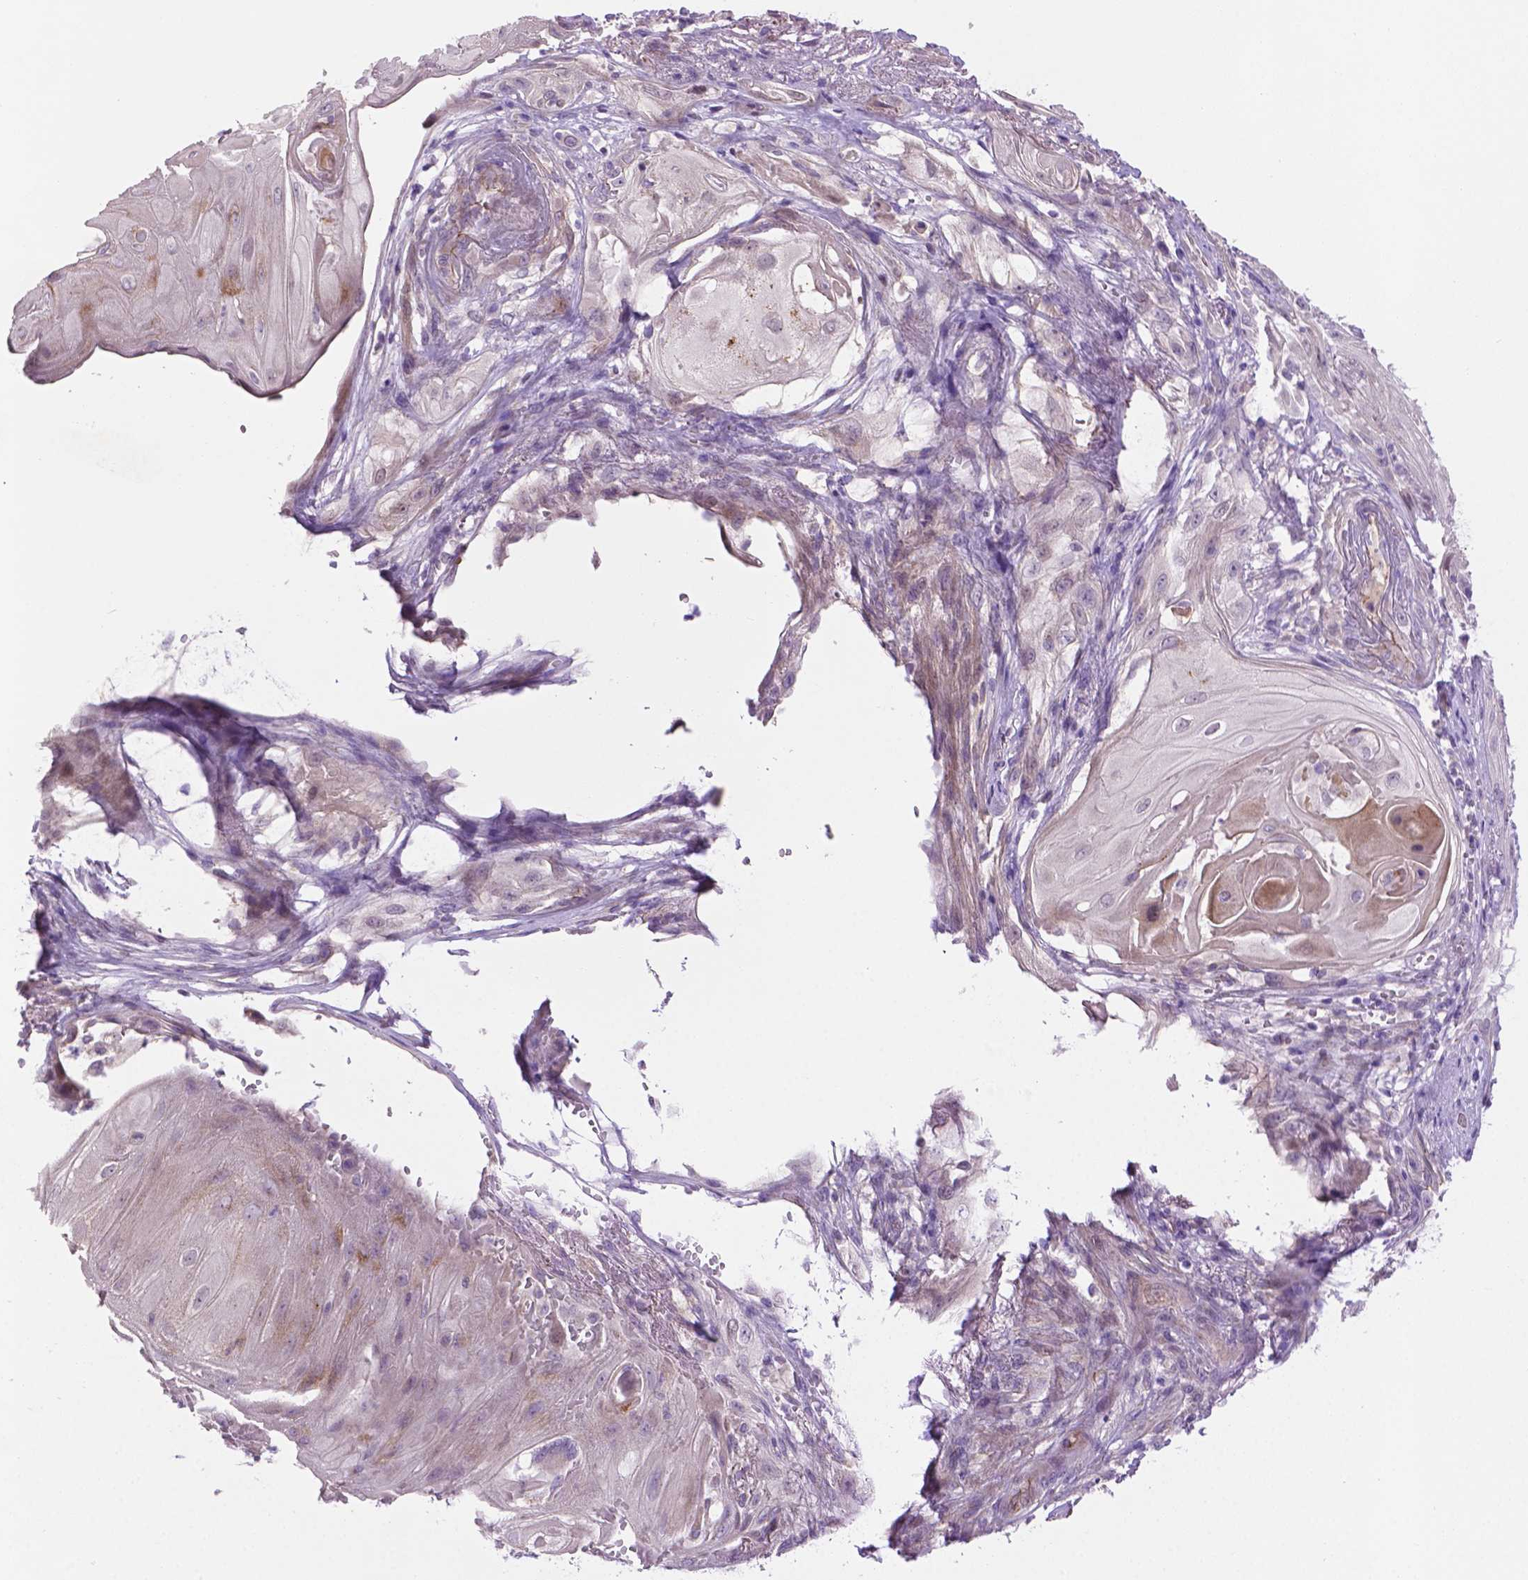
{"staining": {"intensity": "negative", "quantity": "none", "location": "none"}, "tissue": "skin cancer", "cell_type": "Tumor cells", "image_type": "cancer", "snomed": [{"axis": "morphology", "description": "Squamous cell carcinoma, NOS"}, {"axis": "topography", "description": "Skin"}], "caption": "Histopathology image shows no significant protein expression in tumor cells of skin cancer (squamous cell carcinoma). (DAB (3,3'-diaminobenzidine) IHC with hematoxylin counter stain).", "gene": "CCER2", "patient": {"sex": "male", "age": 62}}